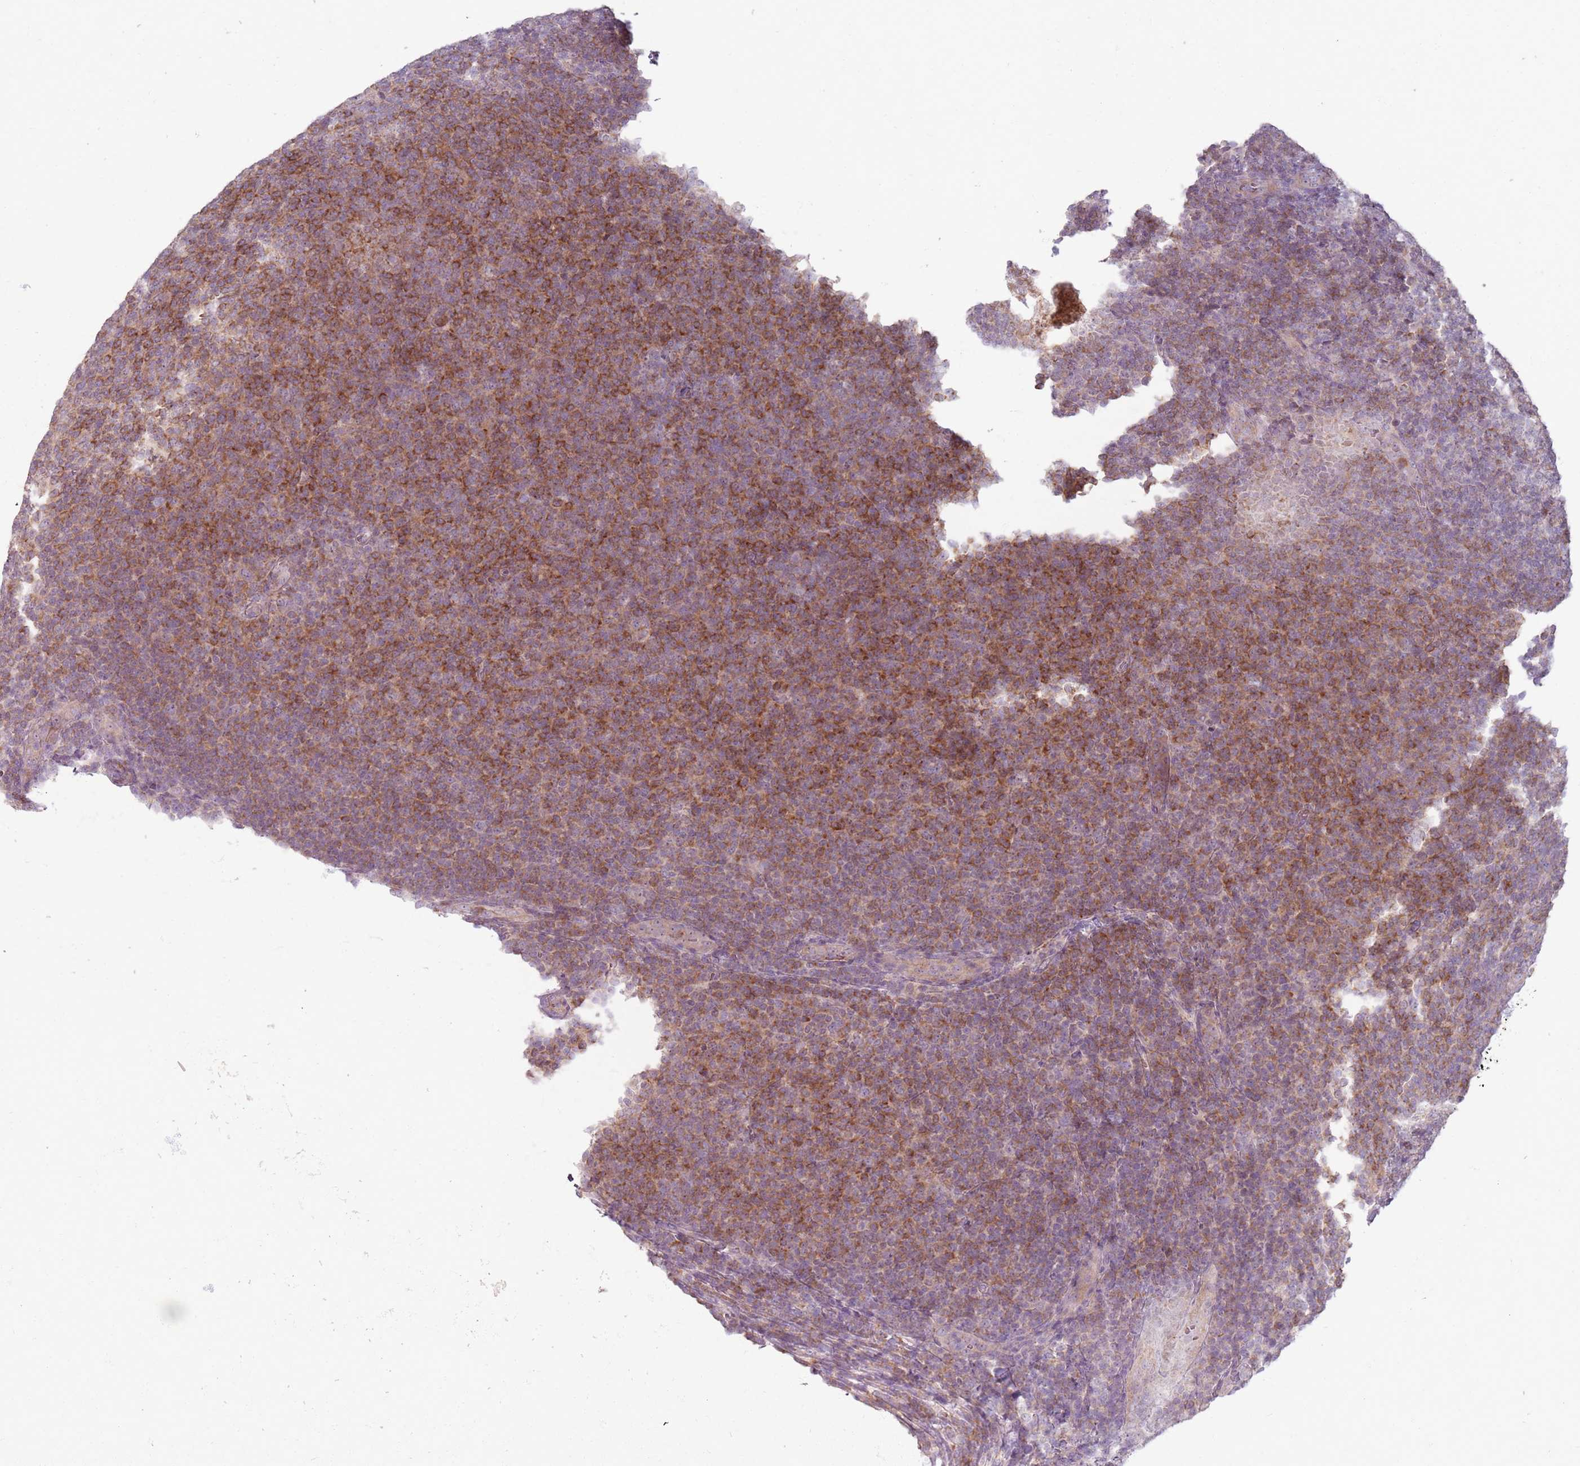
{"staining": {"intensity": "moderate", "quantity": "25%-75%", "location": "cytoplasmic/membranous"}, "tissue": "lymphoma", "cell_type": "Tumor cells", "image_type": "cancer", "snomed": [{"axis": "morphology", "description": "Malignant lymphoma, non-Hodgkin's type, Low grade"}, {"axis": "topography", "description": "Lymph node"}], "caption": "Moderate cytoplasmic/membranous staining is seen in approximately 25%-75% of tumor cells in lymphoma.", "gene": "ZDHHC2", "patient": {"sex": "male", "age": 66}}